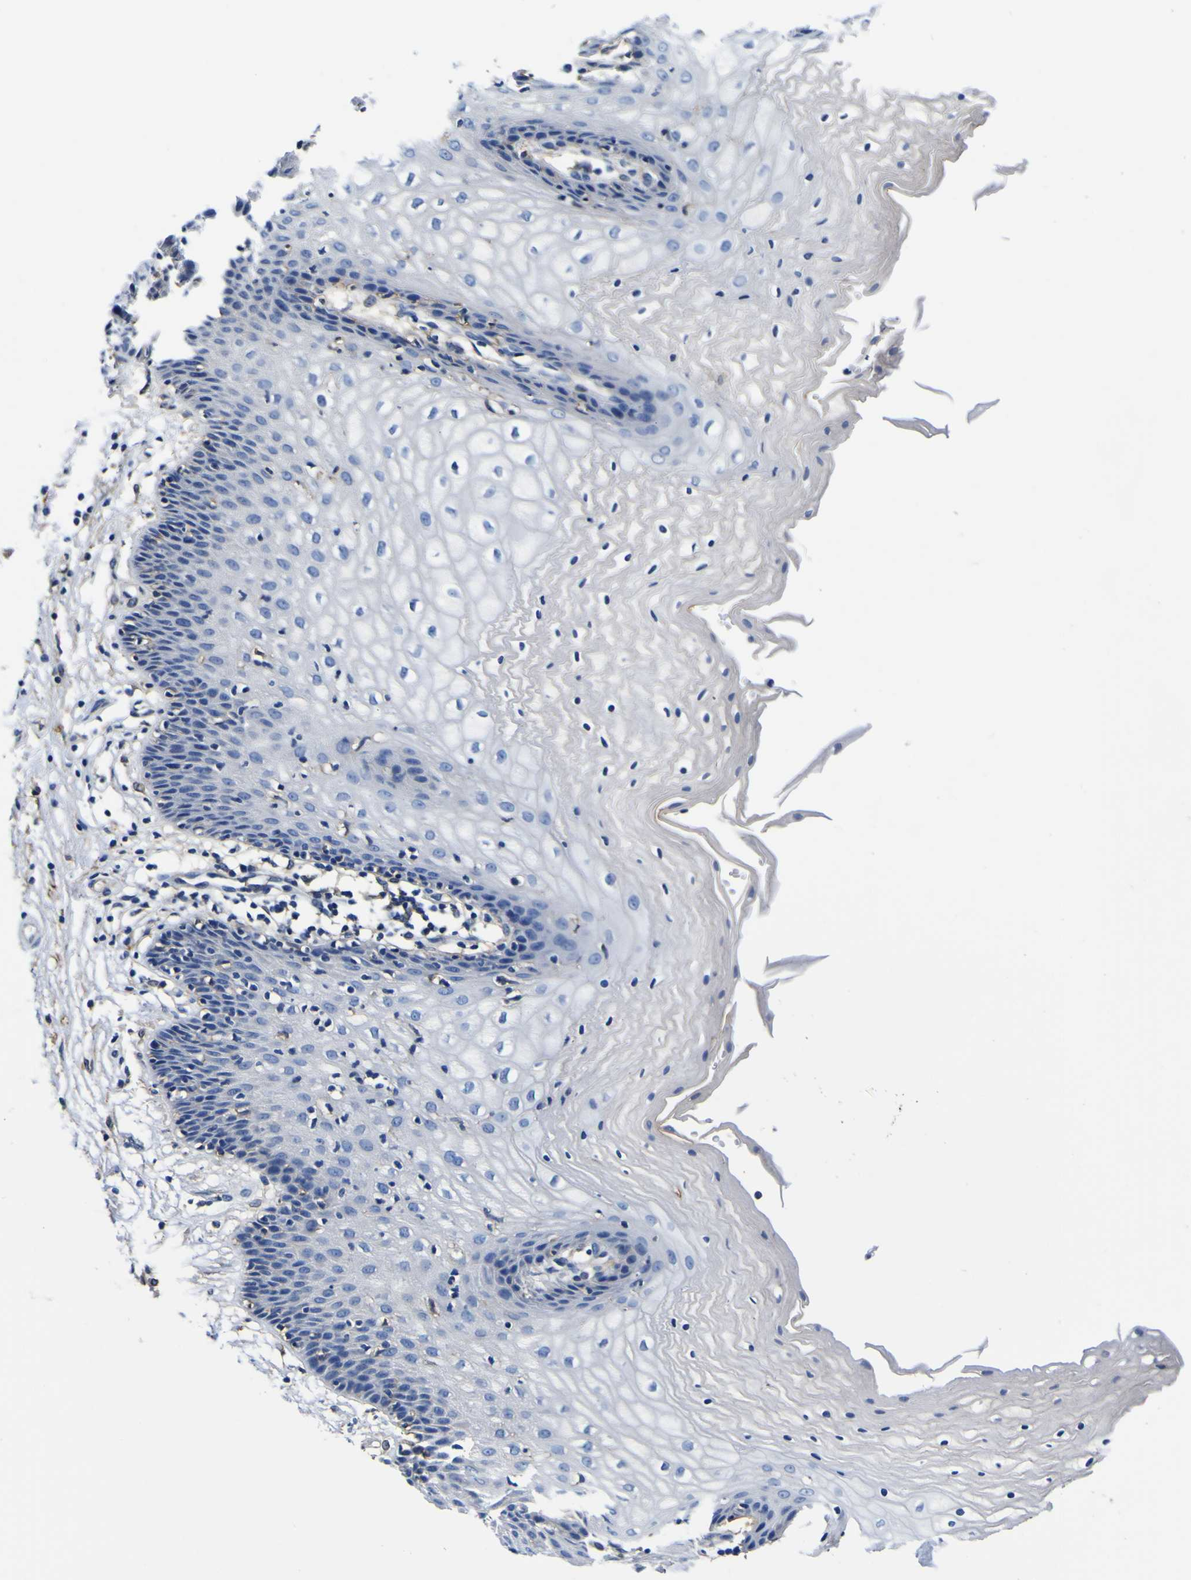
{"staining": {"intensity": "negative", "quantity": "none", "location": "none"}, "tissue": "vagina", "cell_type": "Squamous epithelial cells", "image_type": "normal", "snomed": [{"axis": "morphology", "description": "Normal tissue, NOS"}, {"axis": "topography", "description": "Vagina"}], "caption": "DAB (3,3'-diaminobenzidine) immunohistochemical staining of normal human vagina shows no significant positivity in squamous epithelial cells. (Brightfield microscopy of DAB immunohistochemistry at high magnification).", "gene": "PXDN", "patient": {"sex": "female", "age": 34}}